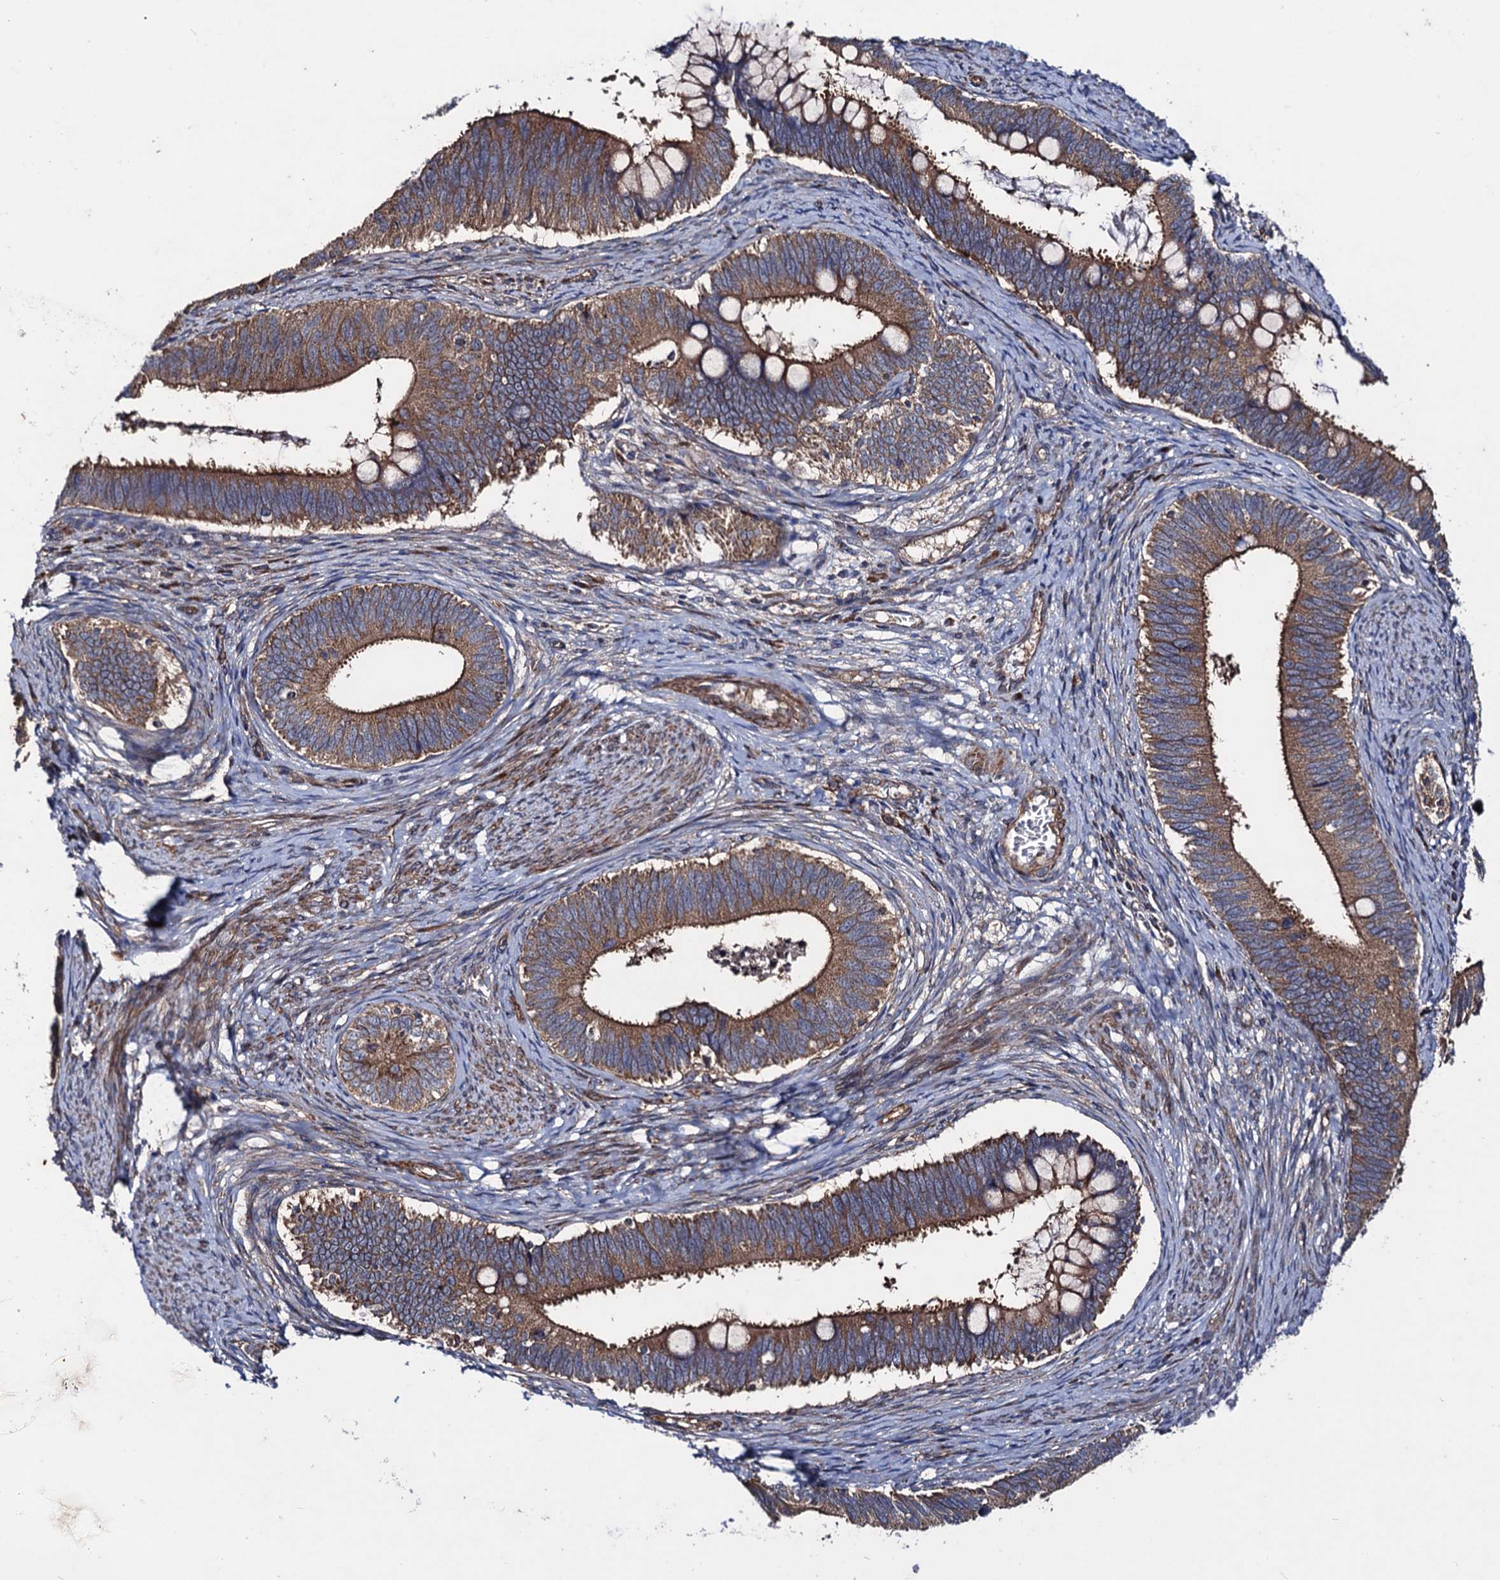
{"staining": {"intensity": "strong", "quantity": ">75%", "location": "cytoplasmic/membranous"}, "tissue": "cervical cancer", "cell_type": "Tumor cells", "image_type": "cancer", "snomed": [{"axis": "morphology", "description": "Adenocarcinoma, NOS"}, {"axis": "topography", "description": "Cervix"}], "caption": "Cervical adenocarcinoma stained with immunohistochemistry shows strong cytoplasmic/membranous expression in approximately >75% of tumor cells. (DAB (3,3'-diaminobenzidine) IHC, brown staining for protein, blue staining for nuclei).", "gene": "DYDC1", "patient": {"sex": "female", "age": 42}}